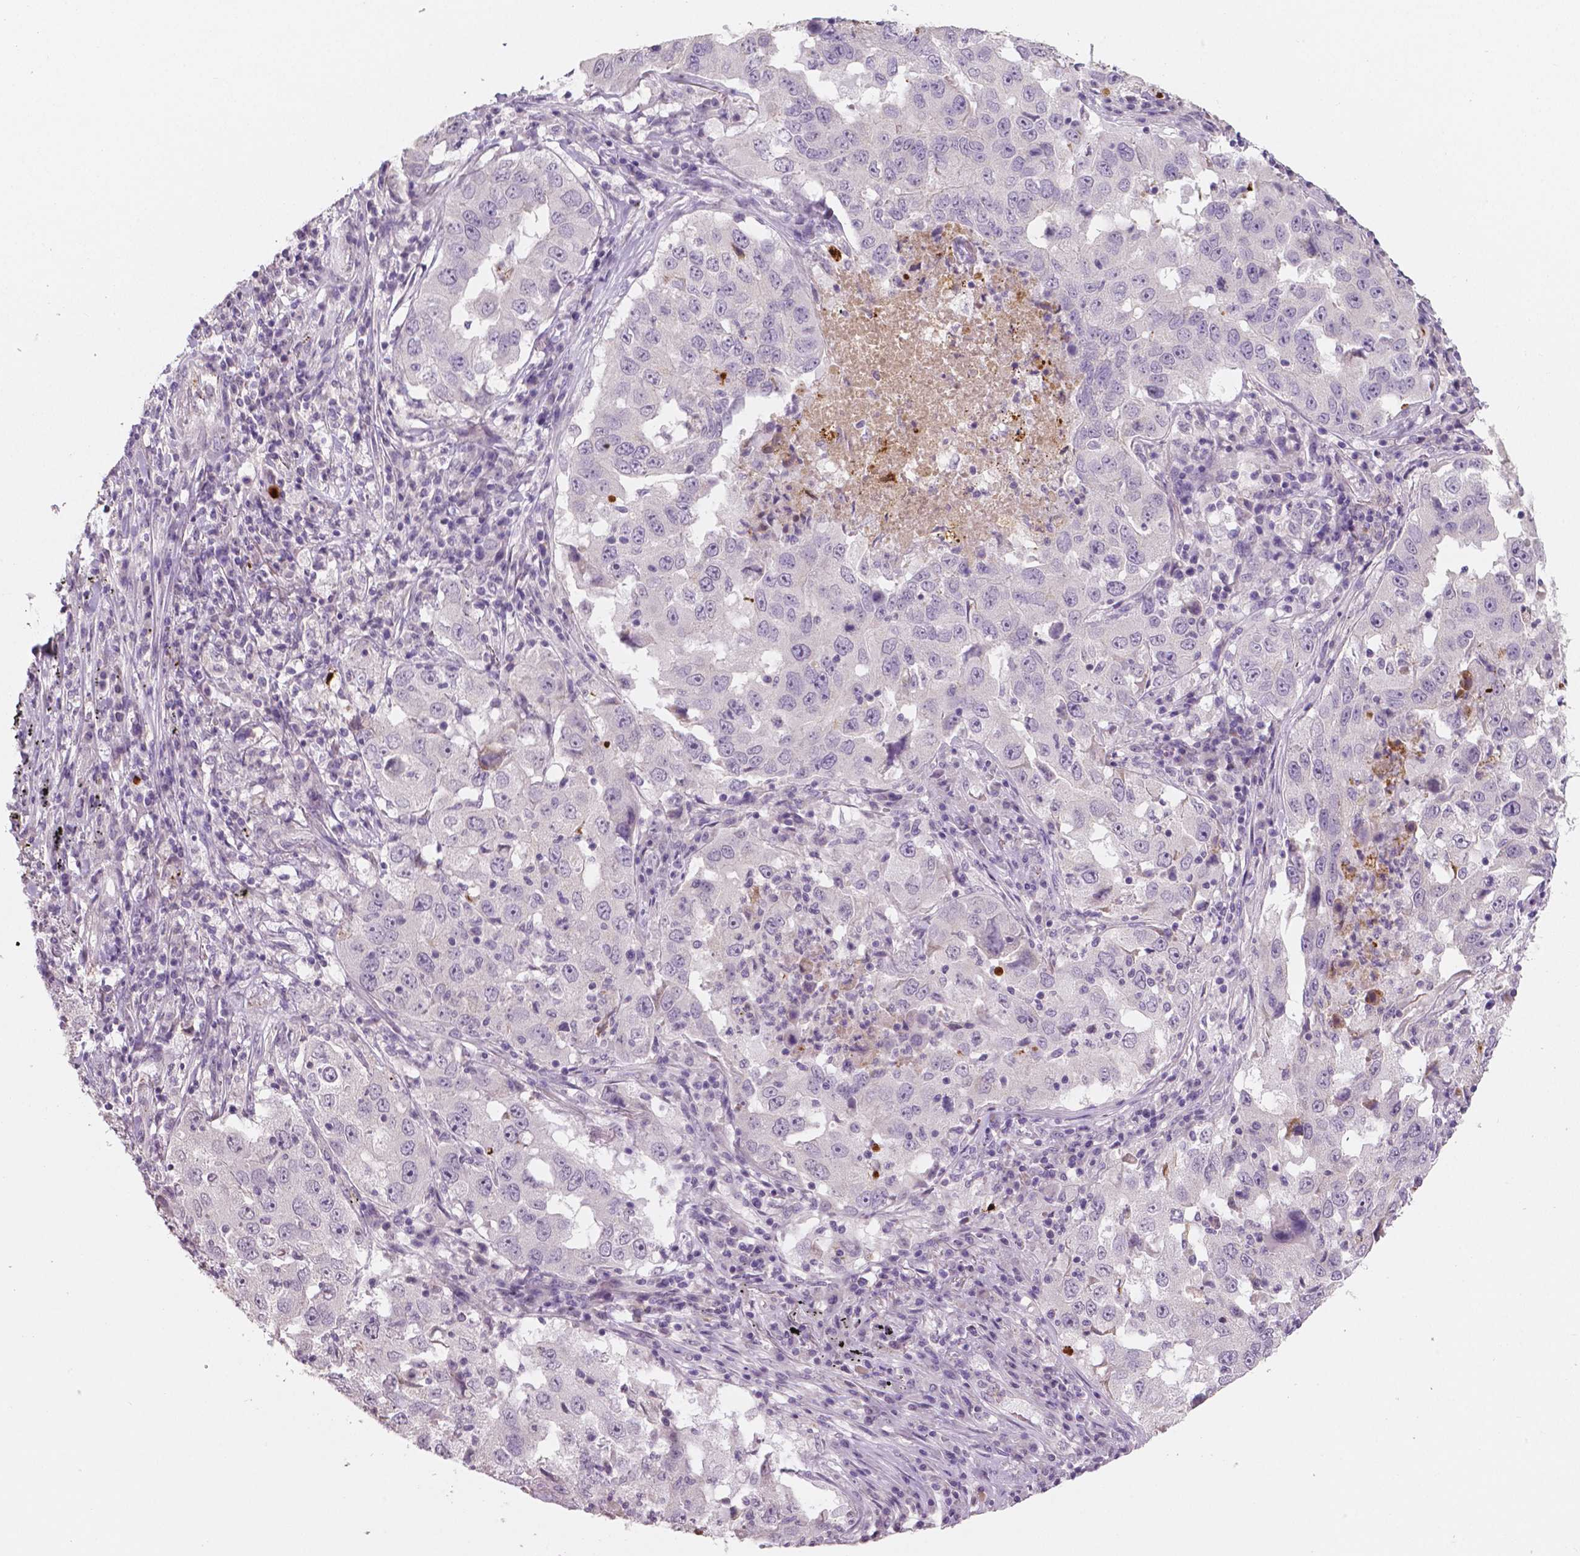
{"staining": {"intensity": "negative", "quantity": "none", "location": "none"}, "tissue": "lung cancer", "cell_type": "Tumor cells", "image_type": "cancer", "snomed": [{"axis": "morphology", "description": "Adenocarcinoma, NOS"}, {"axis": "topography", "description": "Lung"}], "caption": "There is no significant positivity in tumor cells of lung cancer.", "gene": "APOA4", "patient": {"sex": "male", "age": 73}}